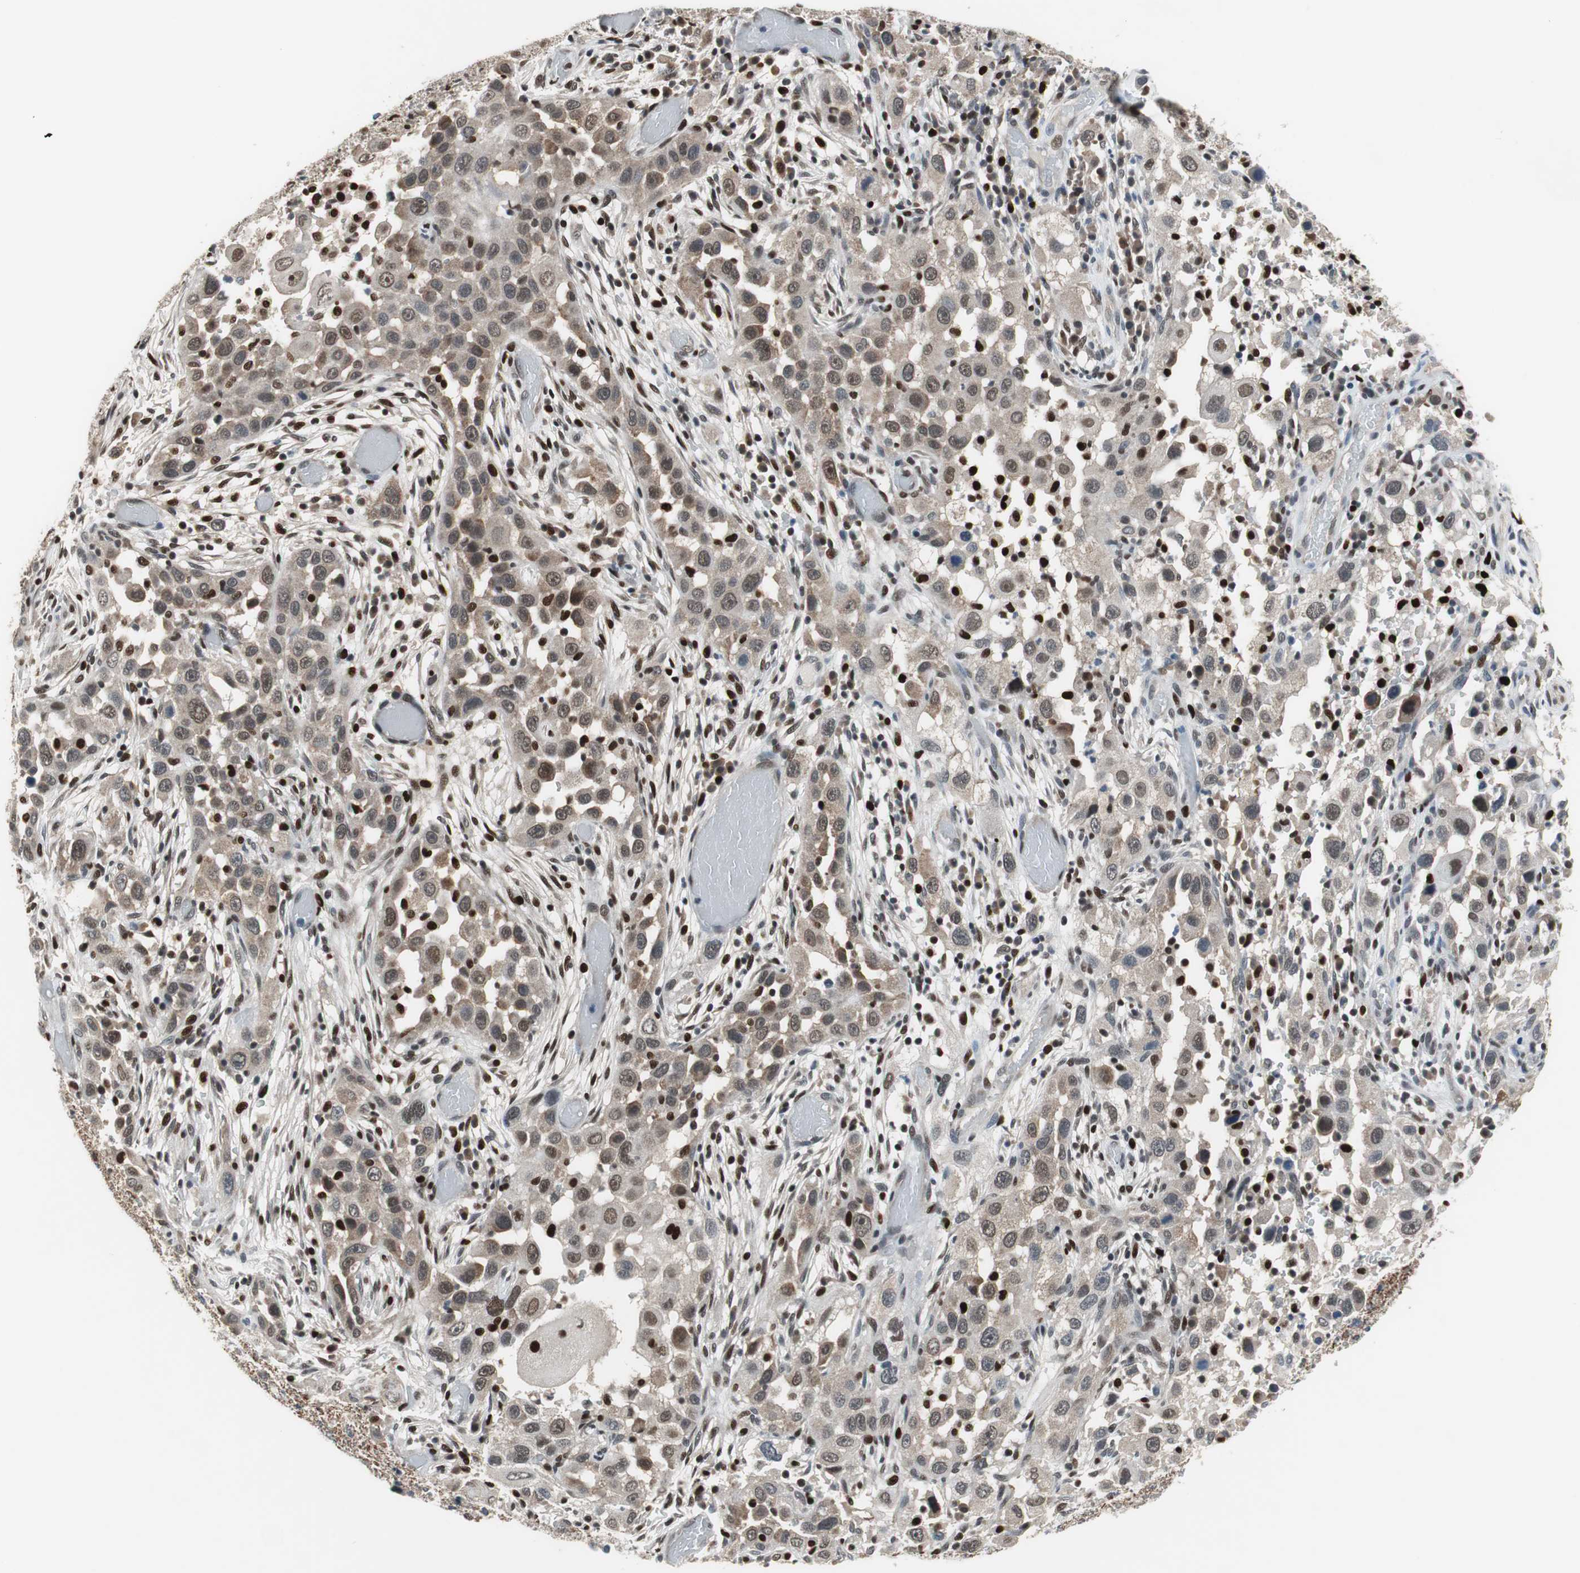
{"staining": {"intensity": "weak", "quantity": "25%-75%", "location": "cytoplasmic/membranous,nuclear"}, "tissue": "head and neck cancer", "cell_type": "Tumor cells", "image_type": "cancer", "snomed": [{"axis": "morphology", "description": "Carcinoma, NOS"}, {"axis": "topography", "description": "Head-Neck"}], "caption": "Brown immunohistochemical staining in human head and neck carcinoma shows weak cytoplasmic/membranous and nuclear positivity in approximately 25%-75% of tumor cells.", "gene": "MAFB", "patient": {"sex": "male", "age": 87}}